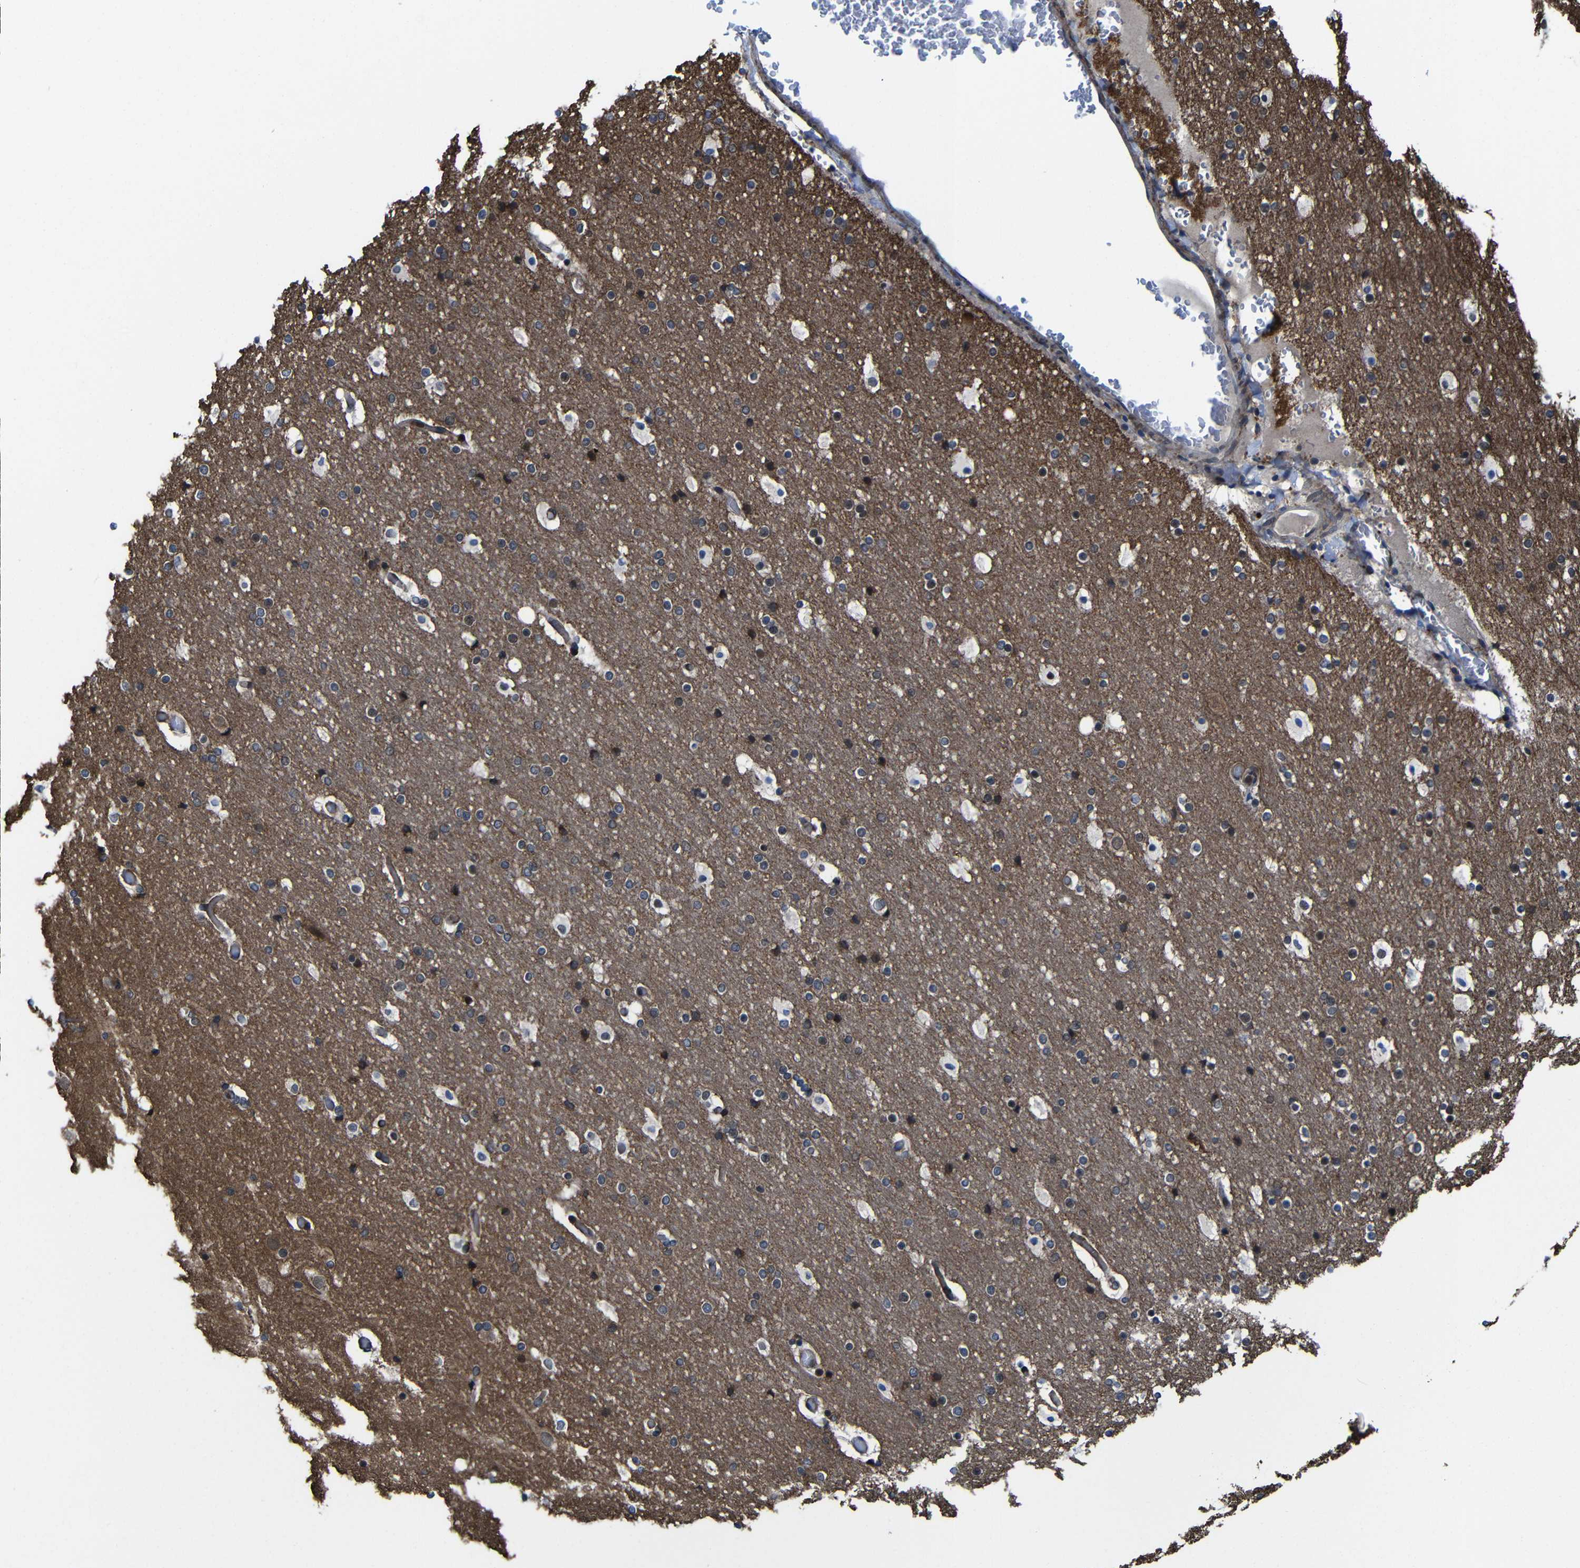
{"staining": {"intensity": "weak", "quantity": ">75%", "location": "cytoplasmic/membranous"}, "tissue": "cerebral cortex", "cell_type": "Endothelial cells", "image_type": "normal", "snomed": [{"axis": "morphology", "description": "Normal tissue, NOS"}, {"axis": "topography", "description": "Cerebral cortex"}], "caption": "High-magnification brightfield microscopy of normal cerebral cortex stained with DAB (brown) and counterstained with hematoxylin (blue). endothelial cells exhibit weak cytoplasmic/membranous staining is identified in approximately>75% of cells.", "gene": "KIAA0513", "patient": {"sex": "male", "age": 57}}